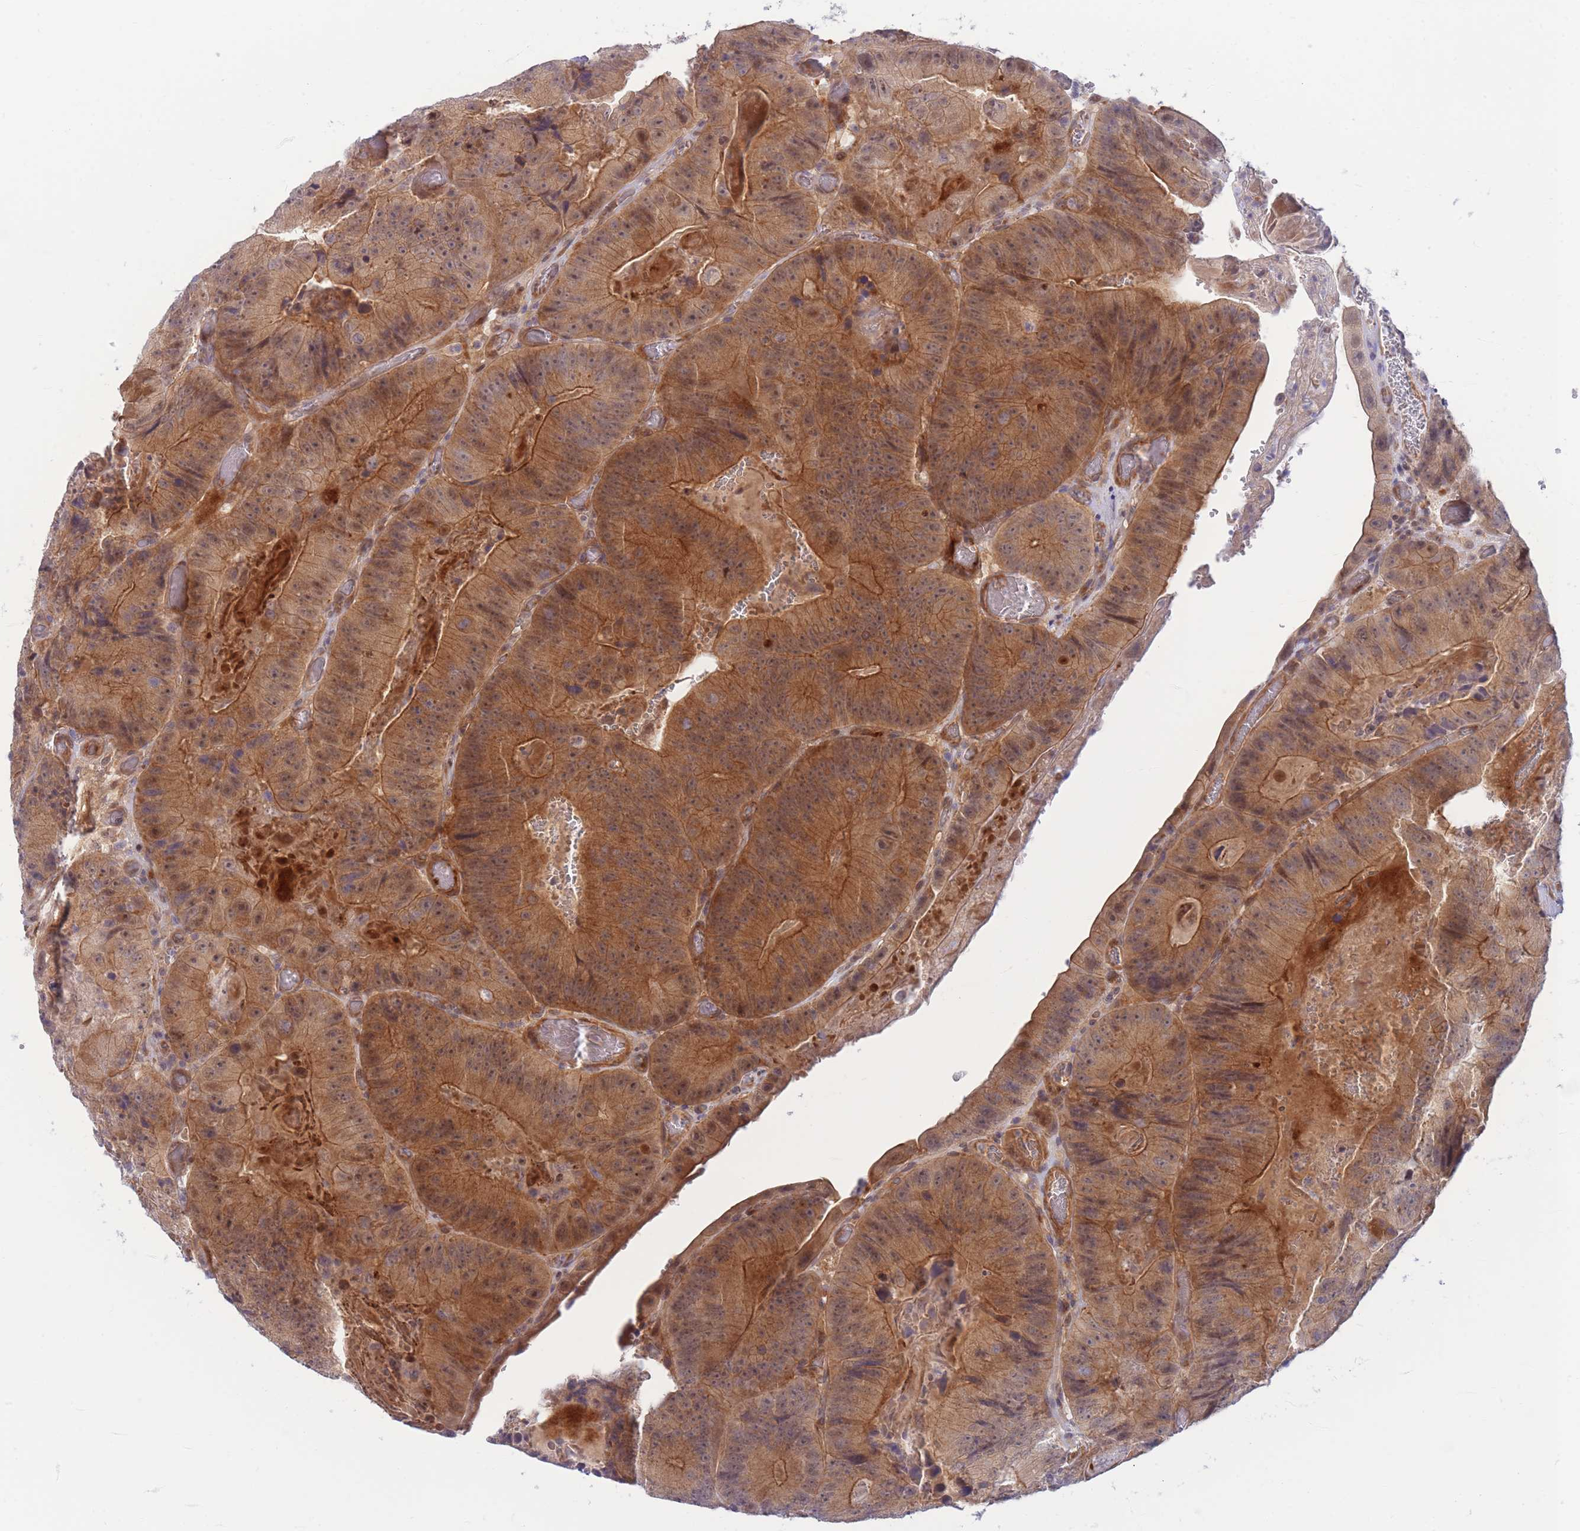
{"staining": {"intensity": "moderate", "quantity": ">75%", "location": "cytoplasmic/membranous"}, "tissue": "colorectal cancer", "cell_type": "Tumor cells", "image_type": "cancer", "snomed": [{"axis": "morphology", "description": "Adenocarcinoma, NOS"}, {"axis": "topography", "description": "Colon"}], "caption": "Adenocarcinoma (colorectal) was stained to show a protein in brown. There is medium levels of moderate cytoplasmic/membranous staining in about >75% of tumor cells. The staining was performed using DAB (3,3'-diaminobenzidine) to visualize the protein expression in brown, while the nuclei were stained in blue with hematoxylin (Magnification: 20x).", "gene": "APOL4", "patient": {"sex": "female", "age": 86}}